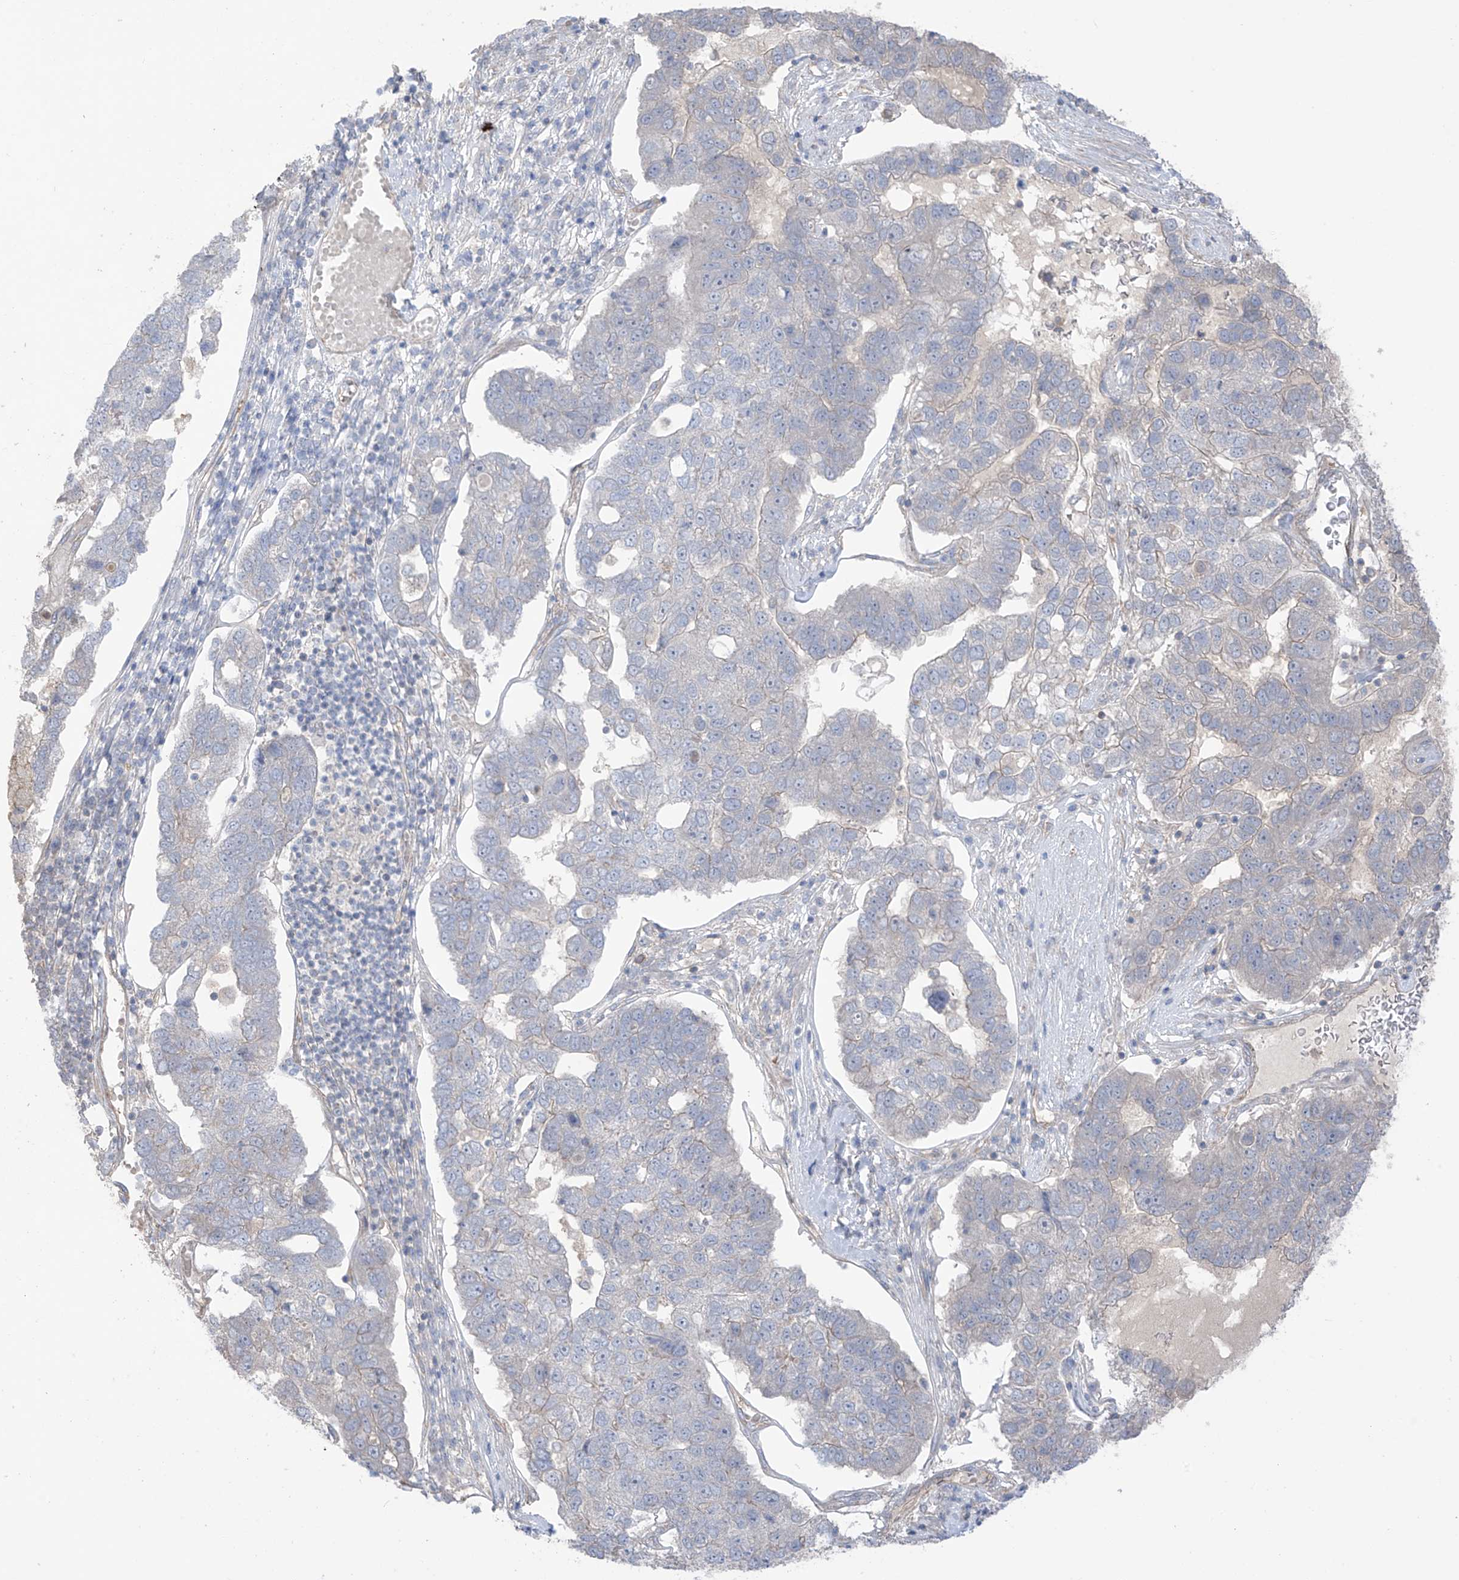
{"staining": {"intensity": "negative", "quantity": "none", "location": "none"}, "tissue": "pancreatic cancer", "cell_type": "Tumor cells", "image_type": "cancer", "snomed": [{"axis": "morphology", "description": "Adenocarcinoma, NOS"}, {"axis": "topography", "description": "Pancreas"}], "caption": "This is an IHC micrograph of human pancreatic cancer. There is no positivity in tumor cells.", "gene": "TRMU", "patient": {"sex": "female", "age": 61}}